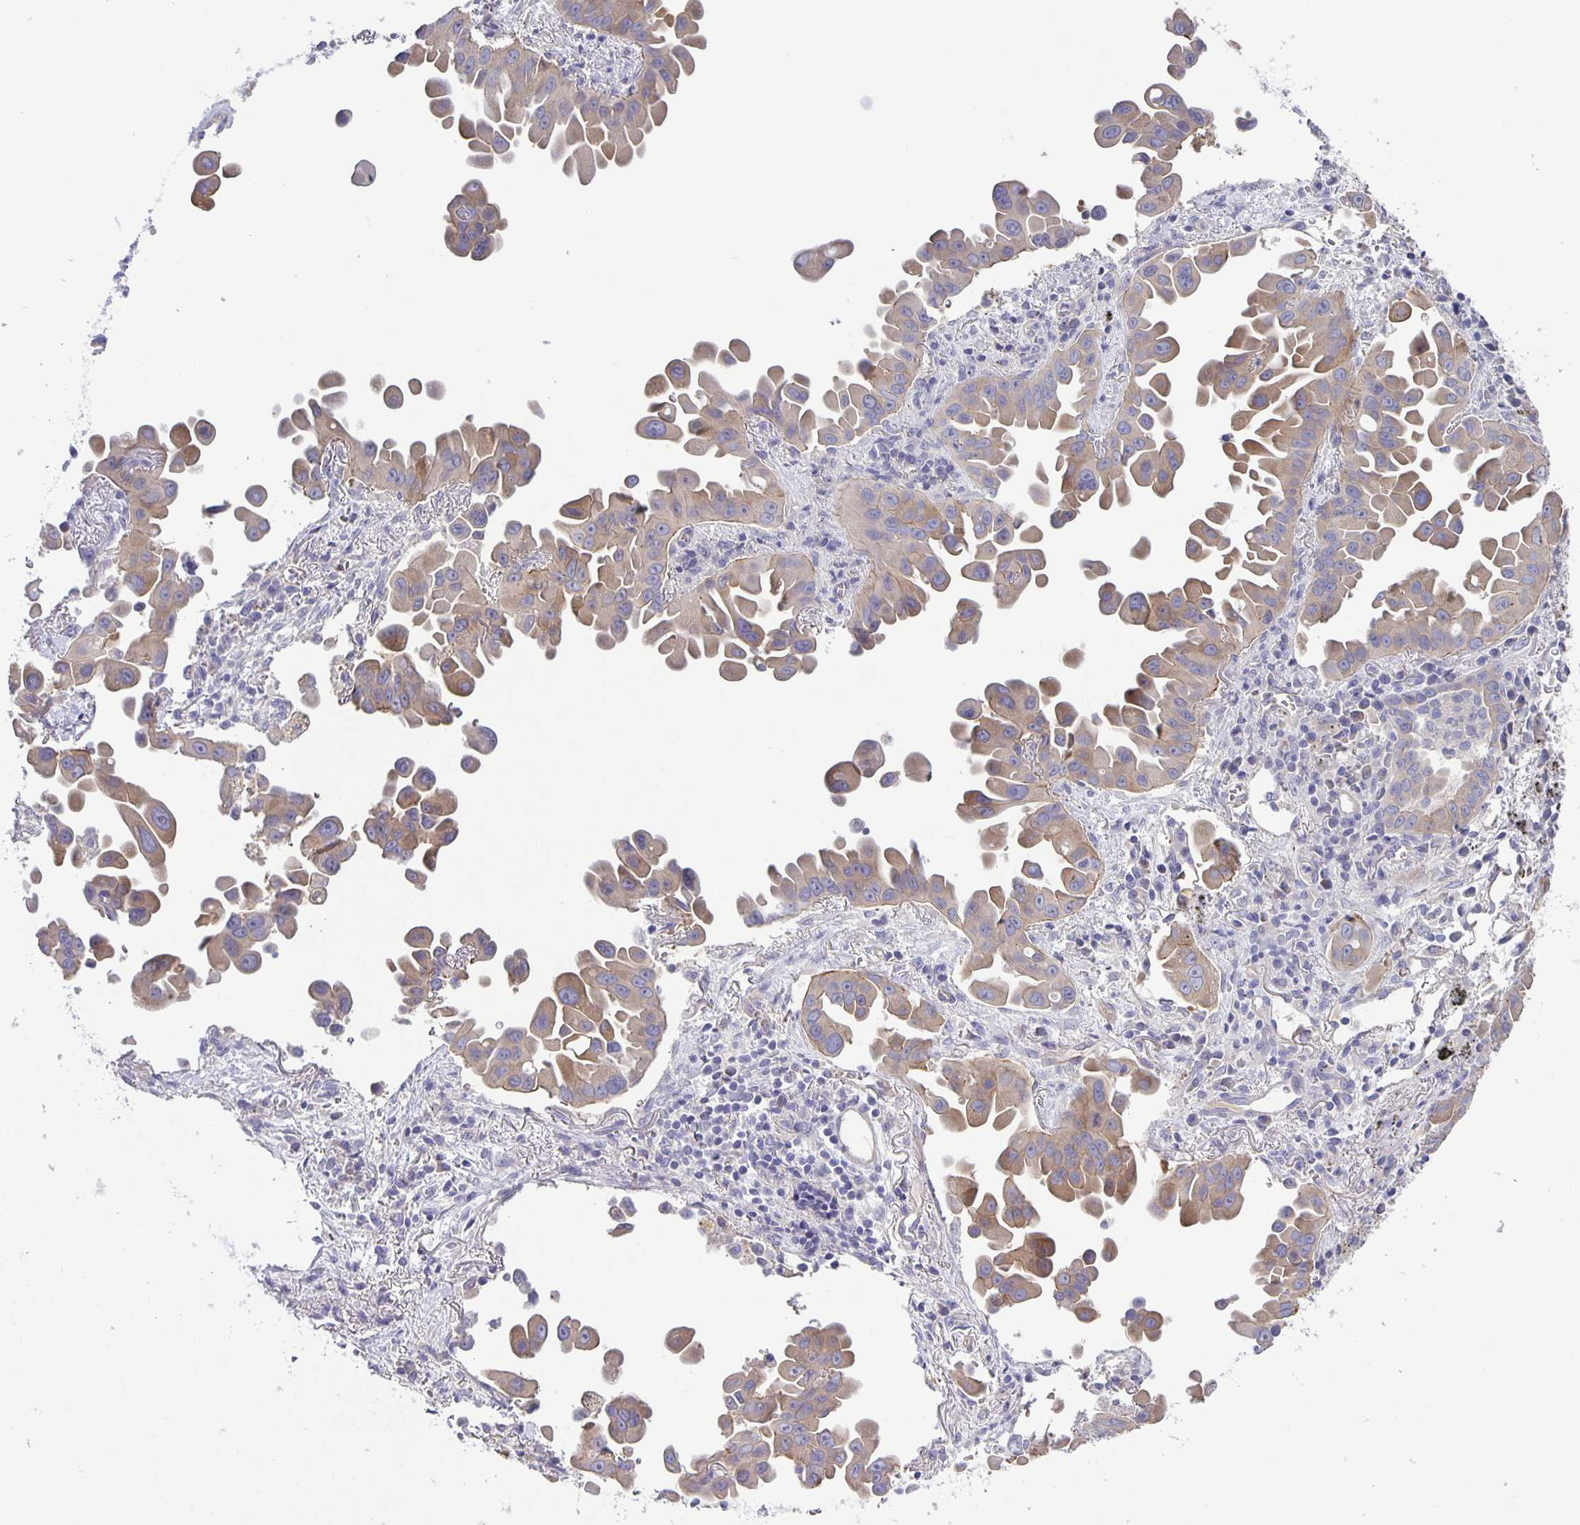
{"staining": {"intensity": "weak", "quantity": ">75%", "location": "cytoplasmic/membranous"}, "tissue": "lung cancer", "cell_type": "Tumor cells", "image_type": "cancer", "snomed": [{"axis": "morphology", "description": "Adenocarcinoma, NOS"}, {"axis": "topography", "description": "Lung"}], "caption": "Brown immunohistochemical staining in human lung cancer (adenocarcinoma) displays weak cytoplasmic/membranous positivity in approximately >75% of tumor cells. (DAB (3,3'-diaminobenzidine) IHC, brown staining for protein, blue staining for nuclei).", "gene": "PTPN3", "patient": {"sex": "male", "age": 68}}